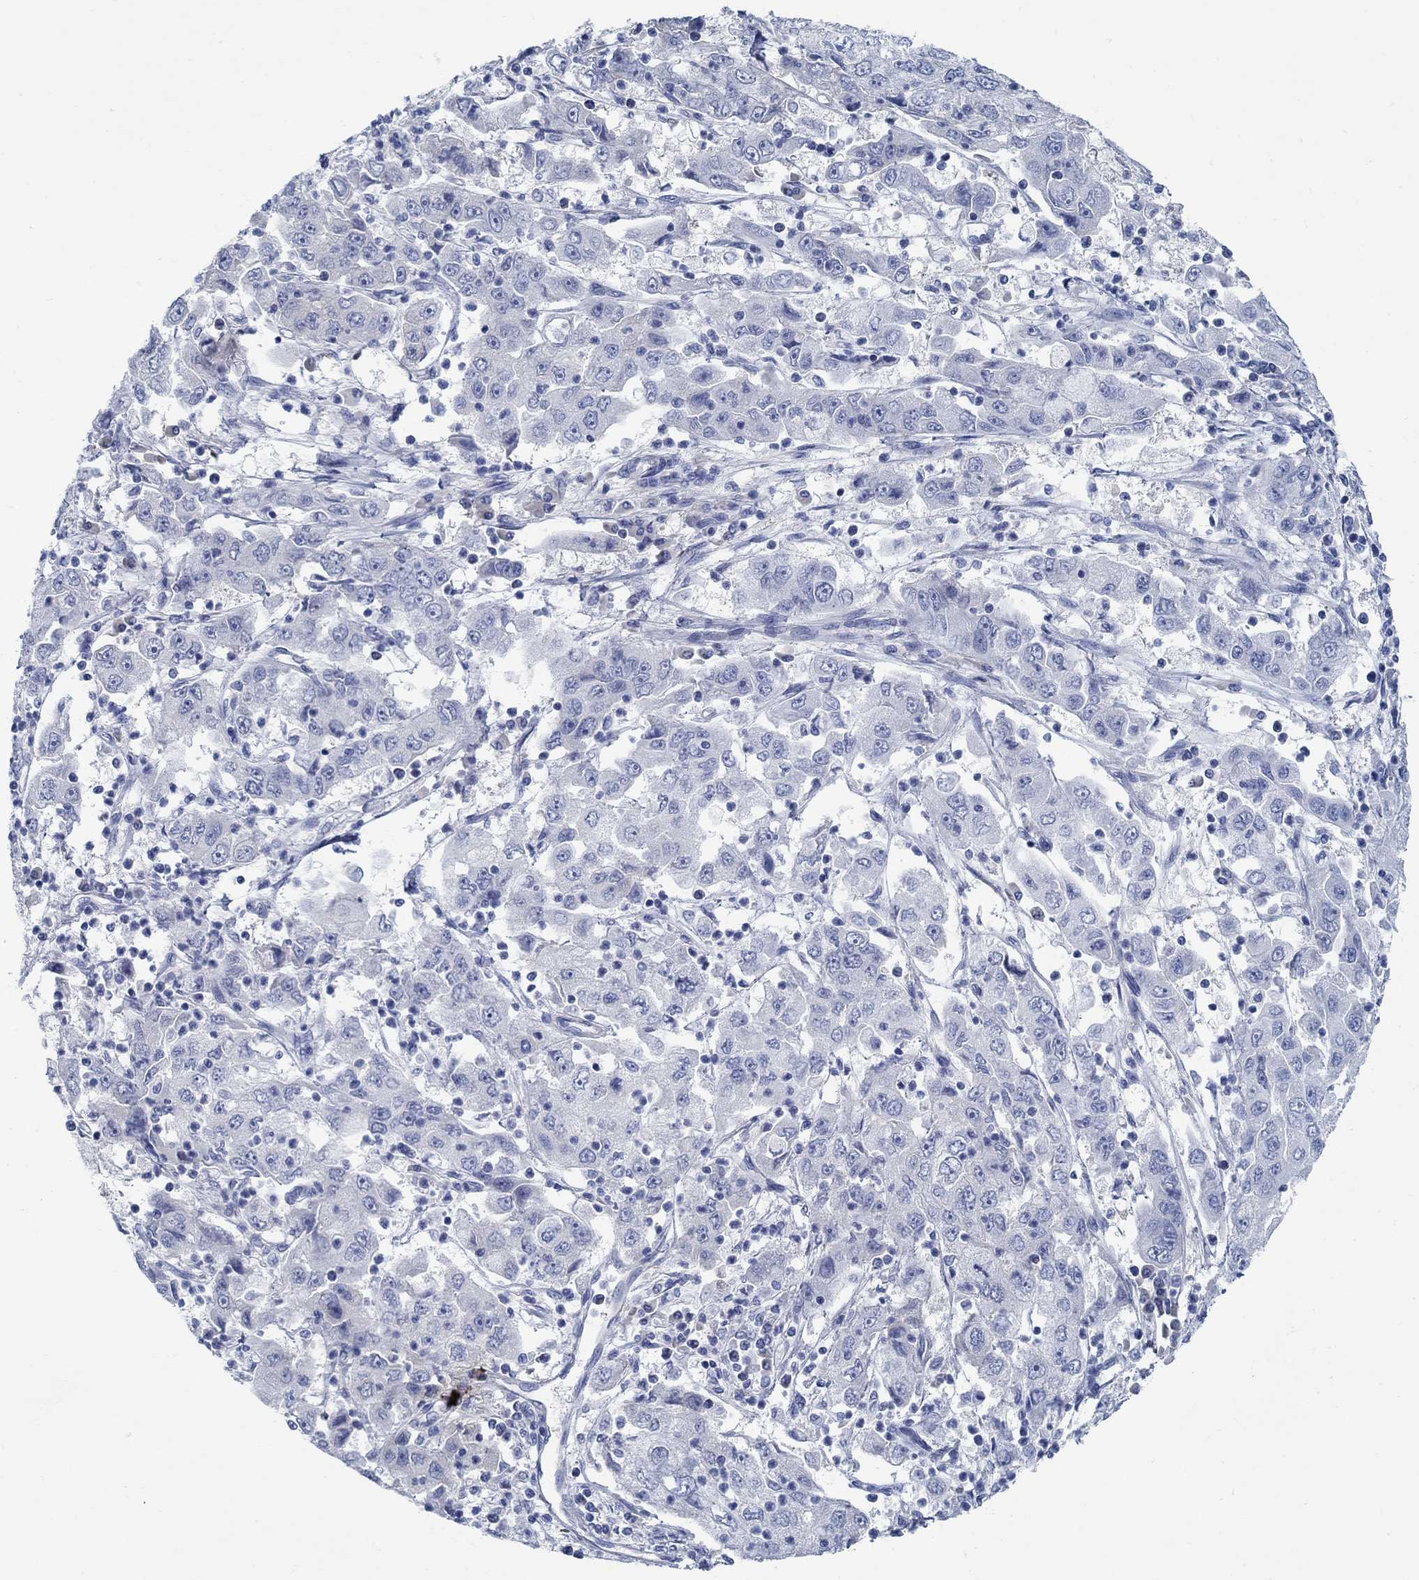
{"staining": {"intensity": "negative", "quantity": "none", "location": "none"}, "tissue": "cervical cancer", "cell_type": "Tumor cells", "image_type": "cancer", "snomed": [{"axis": "morphology", "description": "Squamous cell carcinoma, NOS"}, {"axis": "topography", "description": "Cervix"}], "caption": "There is no significant staining in tumor cells of cervical cancer (squamous cell carcinoma).", "gene": "C15orf39", "patient": {"sex": "female", "age": 36}}